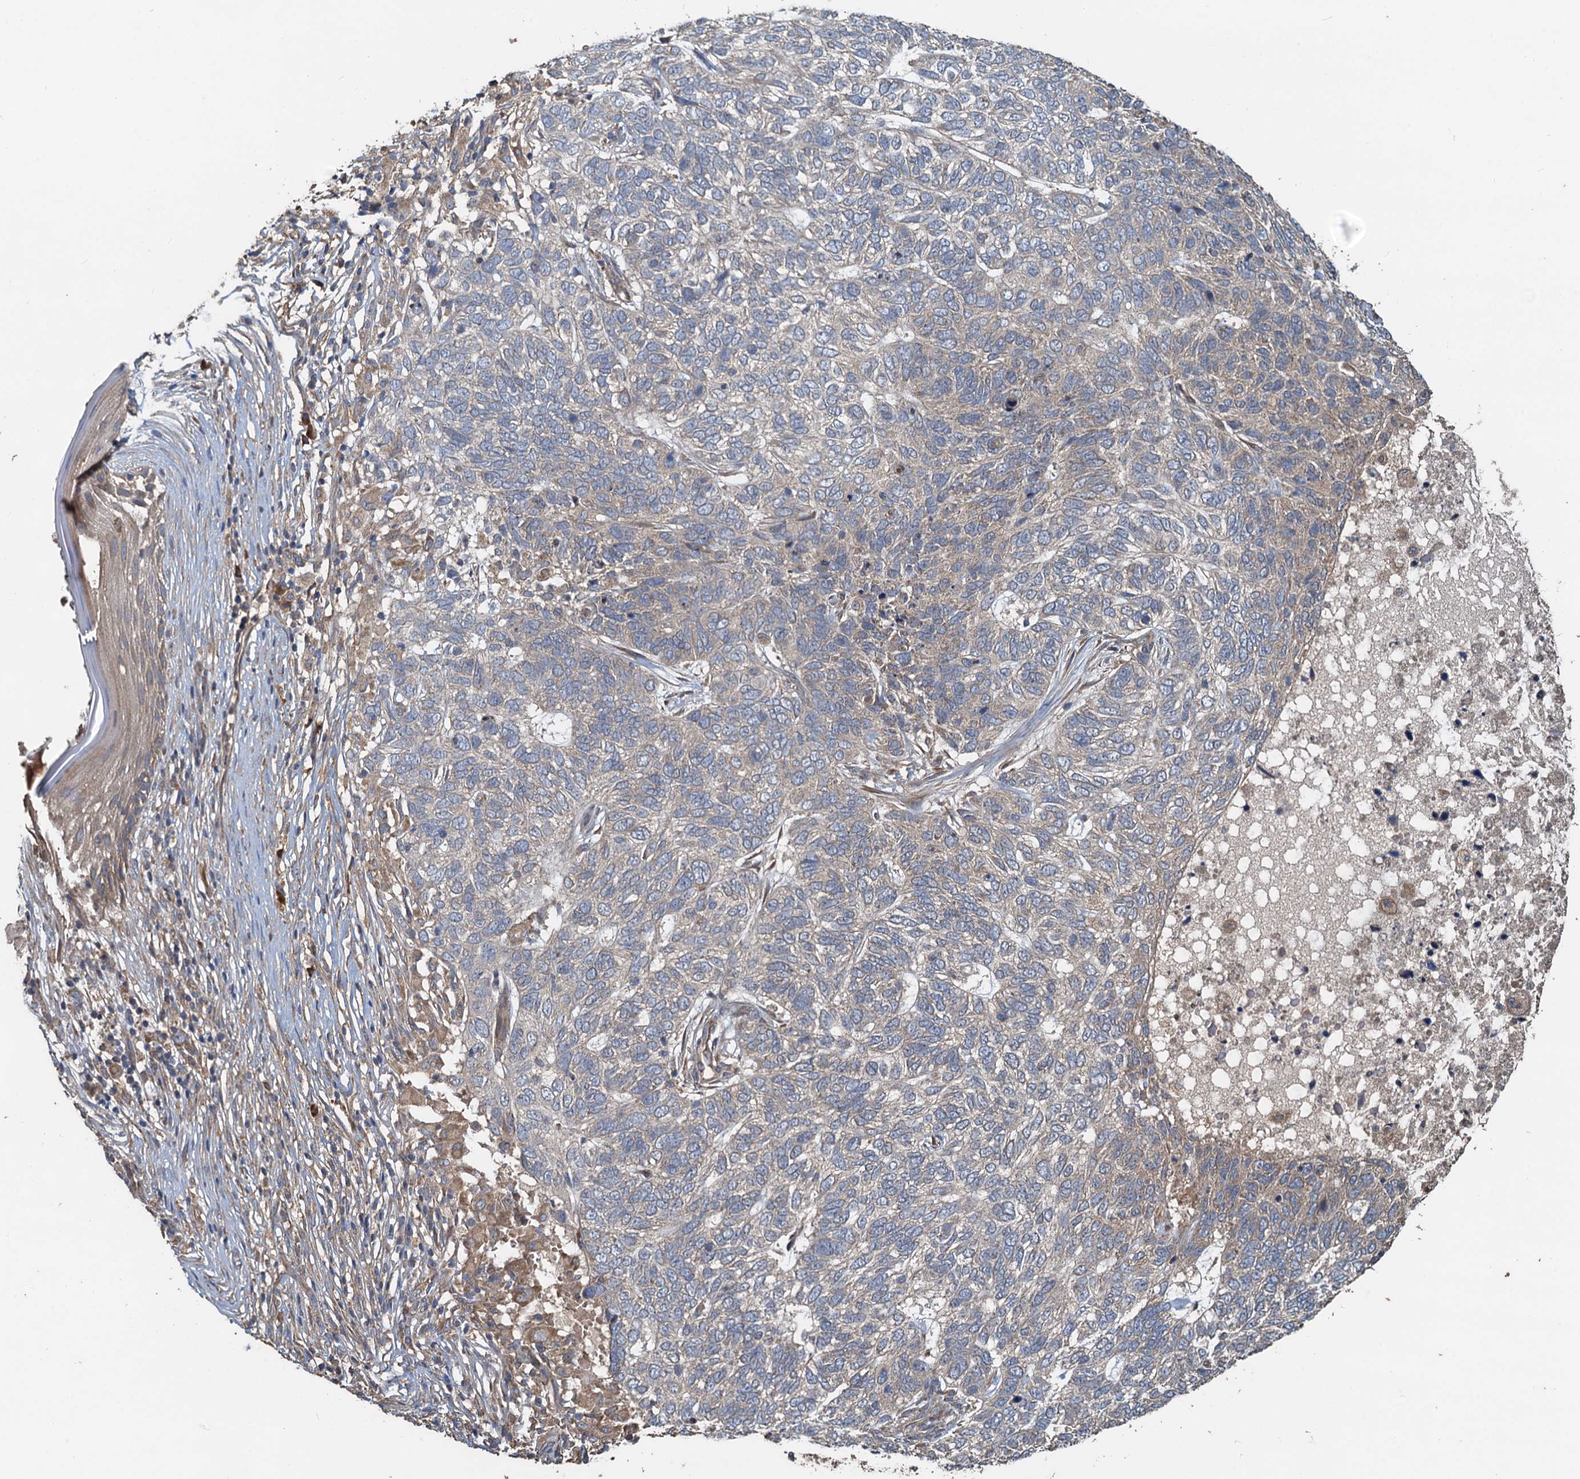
{"staining": {"intensity": "weak", "quantity": "<25%", "location": "cytoplasmic/membranous"}, "tissue": "skin cancer", "cell_type": "Tumor cells", "image_type": "cancer", "snomed": [{"axis": "morphology", "description": "Basal cell carcinoma"}, {"axis": "topography", "description": "Skin"}], "caption": "Tumor cells show no significant protein positivity in skin basal cell carcinoma.", "gene": "HYI", "patient": {"sex": "female", "age": 65}}